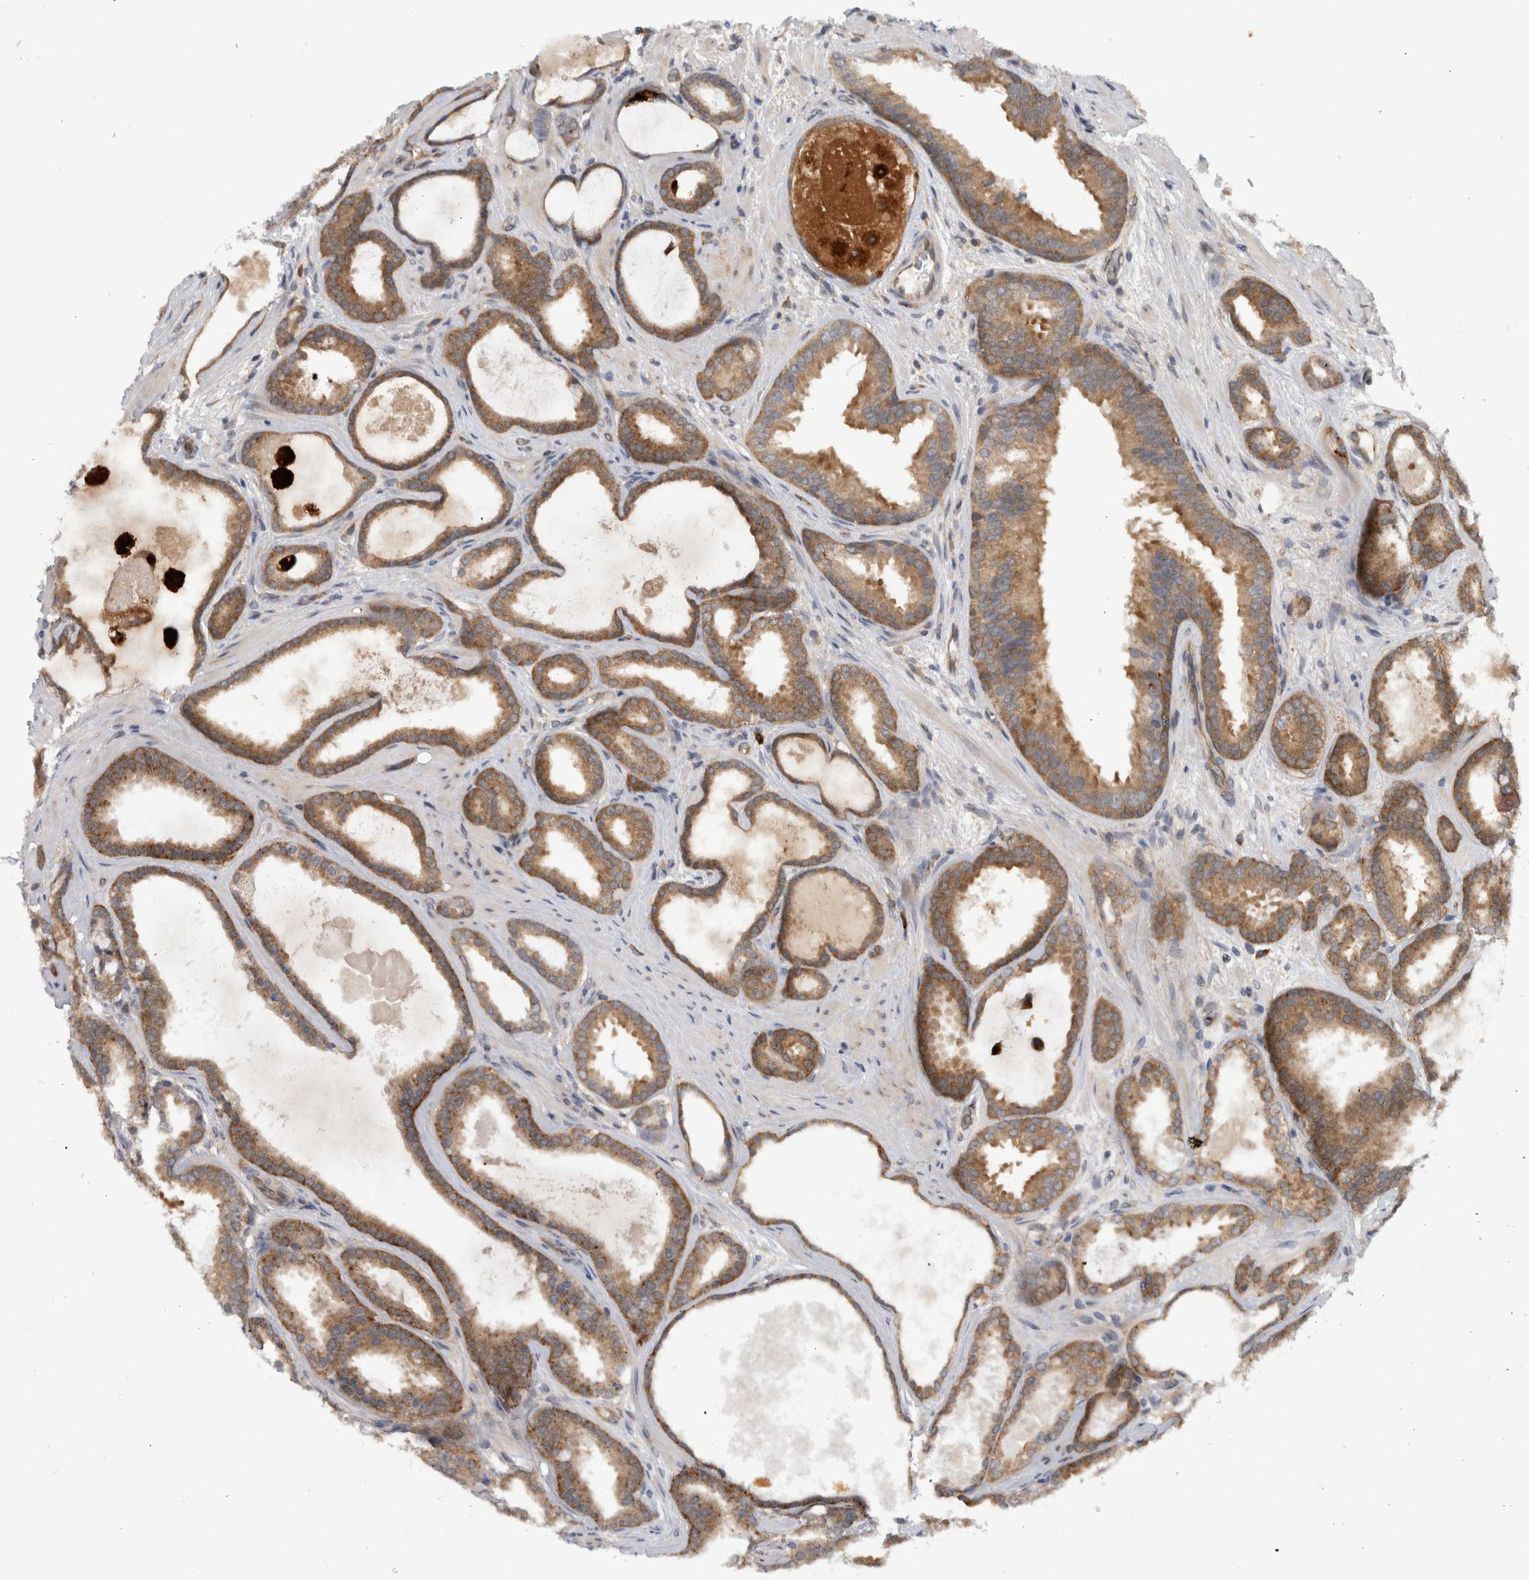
{"staining": {"intensity": "moderate", "quantity": ">75%", "location": "cytoplasmic/membranous"}, "tissue": "prostate cancer", "cell_type": "Tumor cells", "image_type": "cancer", "snomed": [{"axis": "morphology", "description": "Adenocarcinoma, High grade"}, {"axis": "topography", "description": "Prostate"}], "caption": "This is a micrograph of IHC staining of prostate high-grade adenocarcinoma, which shows moderate staining in the cytoplasmic/membranous of tumor cells.", "gene": "CCDC43", "patient": {"sex": "male", "age": 60}}